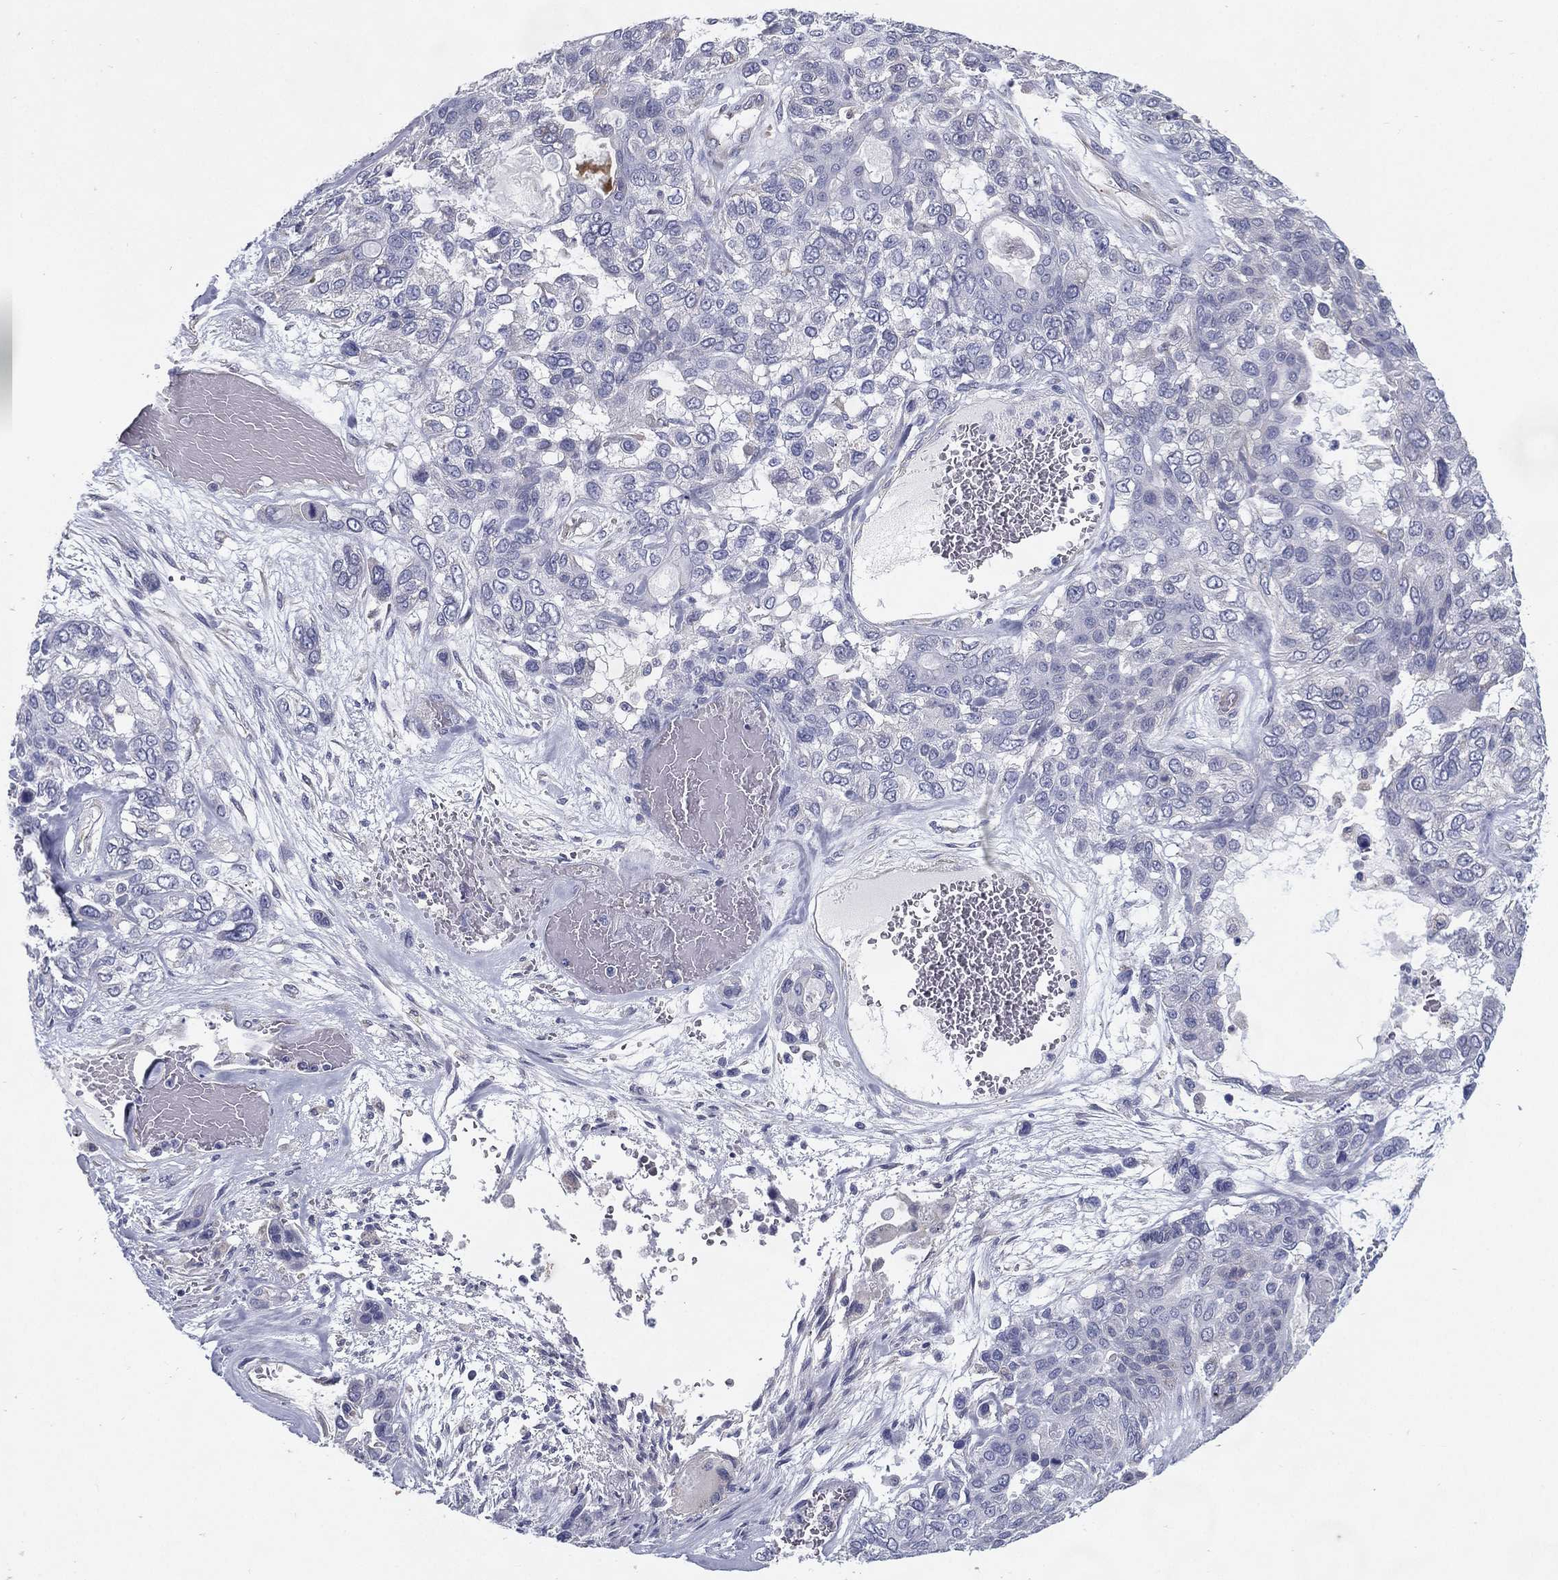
{"staining": {"intensity": "negative", "quantity": "none", "location": "none"}, "tissue": "lung cancer", "cell_type": "Tumor cells", "image_type": "cancer", "snomed": [{"axis": "morphology", "description": "Squamous cell carcinoma, NOS"}, {"axis": "topography", "description": "Lung"}], "caption": "Immunohistochemistry (IHC) of lung cancer displays no expression in tumor cells.", "gene": "C19orf18", "patient": {"sex": "female", "age": 70}}